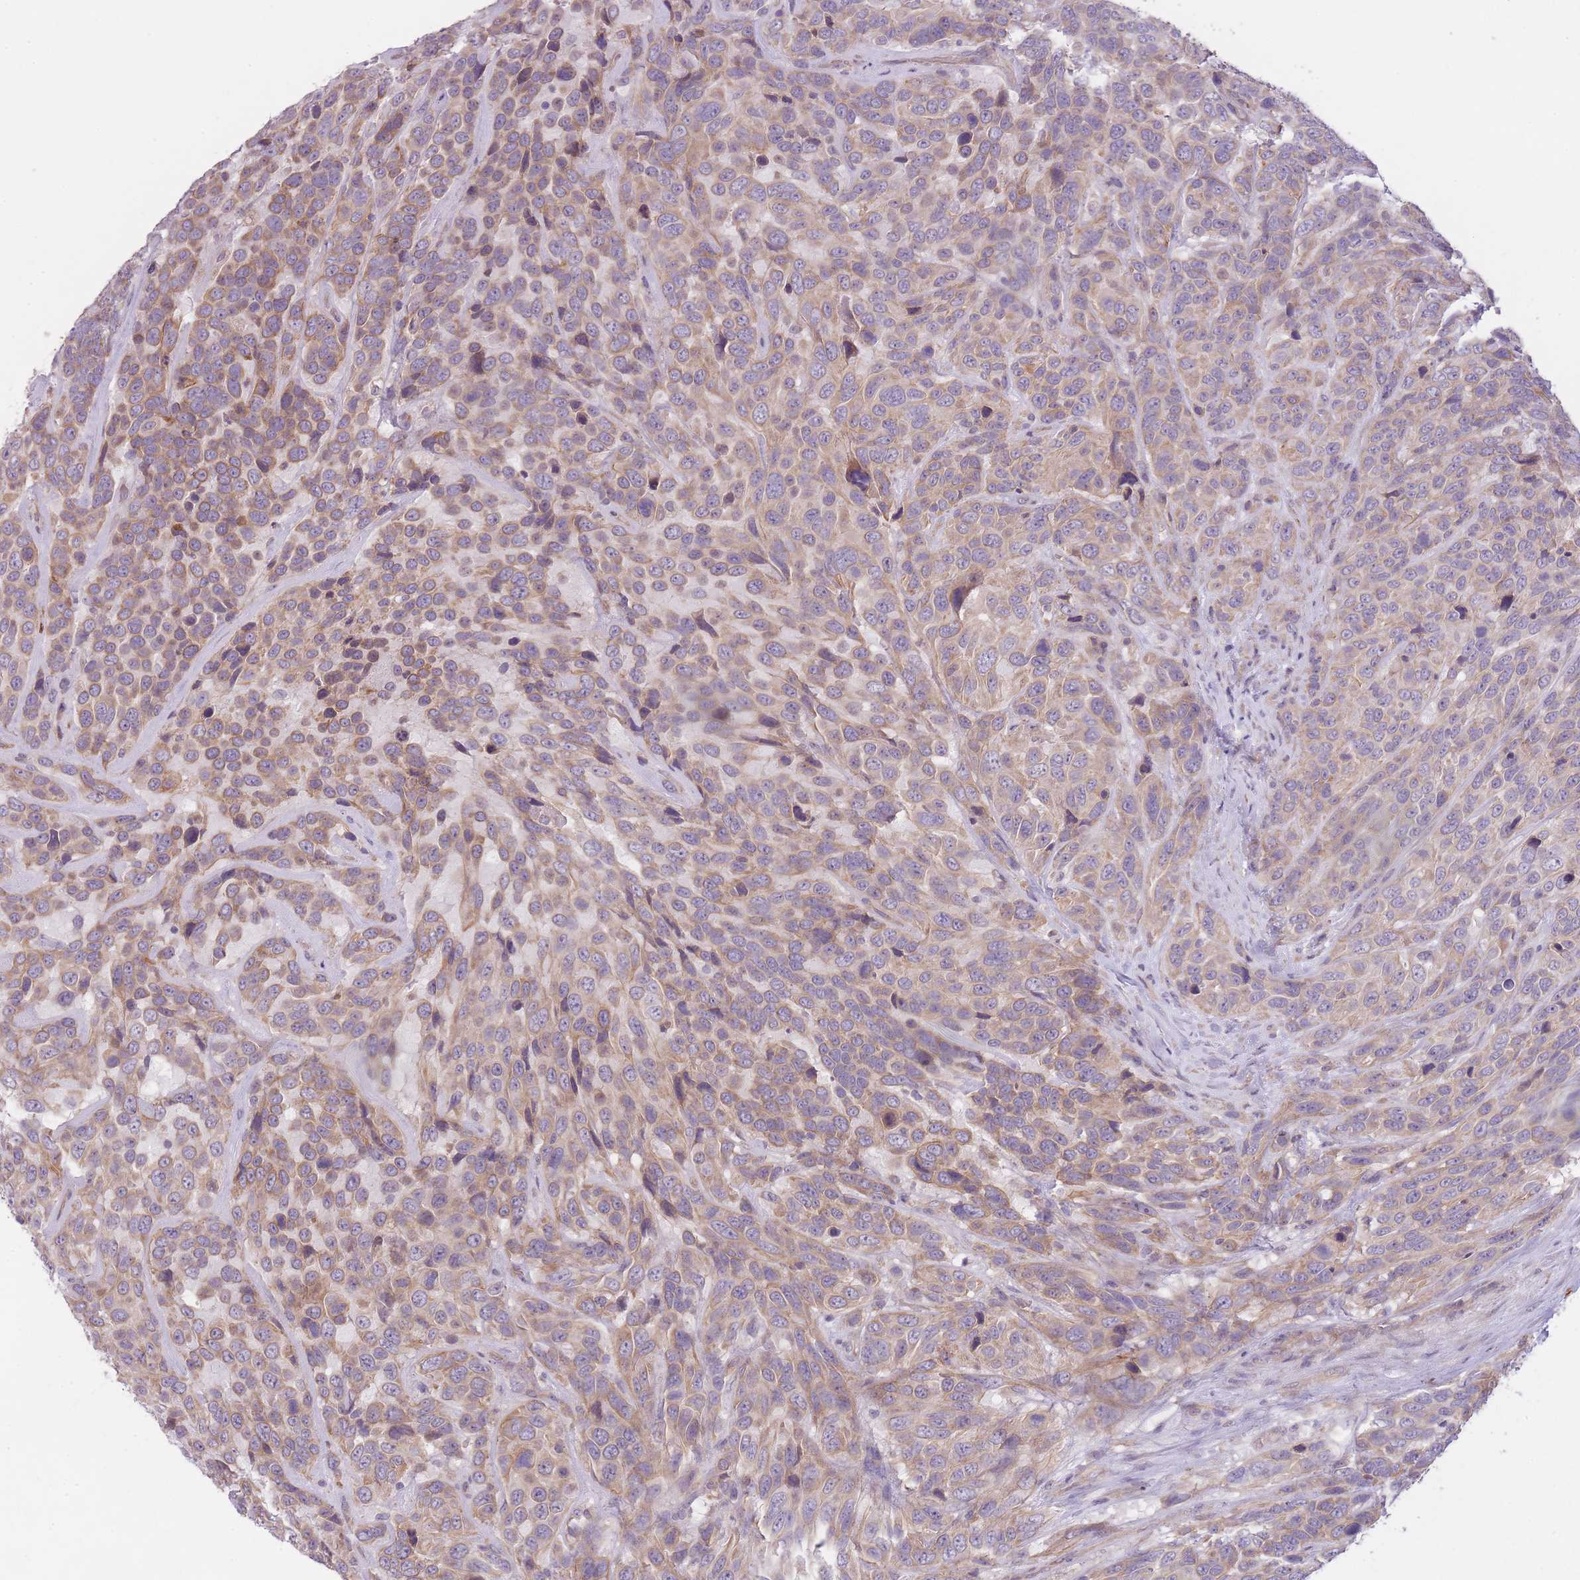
{"staining": {"intensity": "moderate", "quantity": ">75%", "location": "cytoplasmic/membranous"}, "tissue": "urothelial cancer", "cell_type": "Tumor cells", "image_type": "cancer", "snomed": [{"axis": "morphology", "description": "Urothelial carcinoma, High grade"}, {"axis": "topography", "description": "Urinary bladder"}], "caption": "Human urothelial cancer stained with a brown dye displays moderate cytoplasmic/membranous positive positivity in about >75% of tumor cells.", "gene": "REV1", "patient": {"sex": "female", "age": 70}}